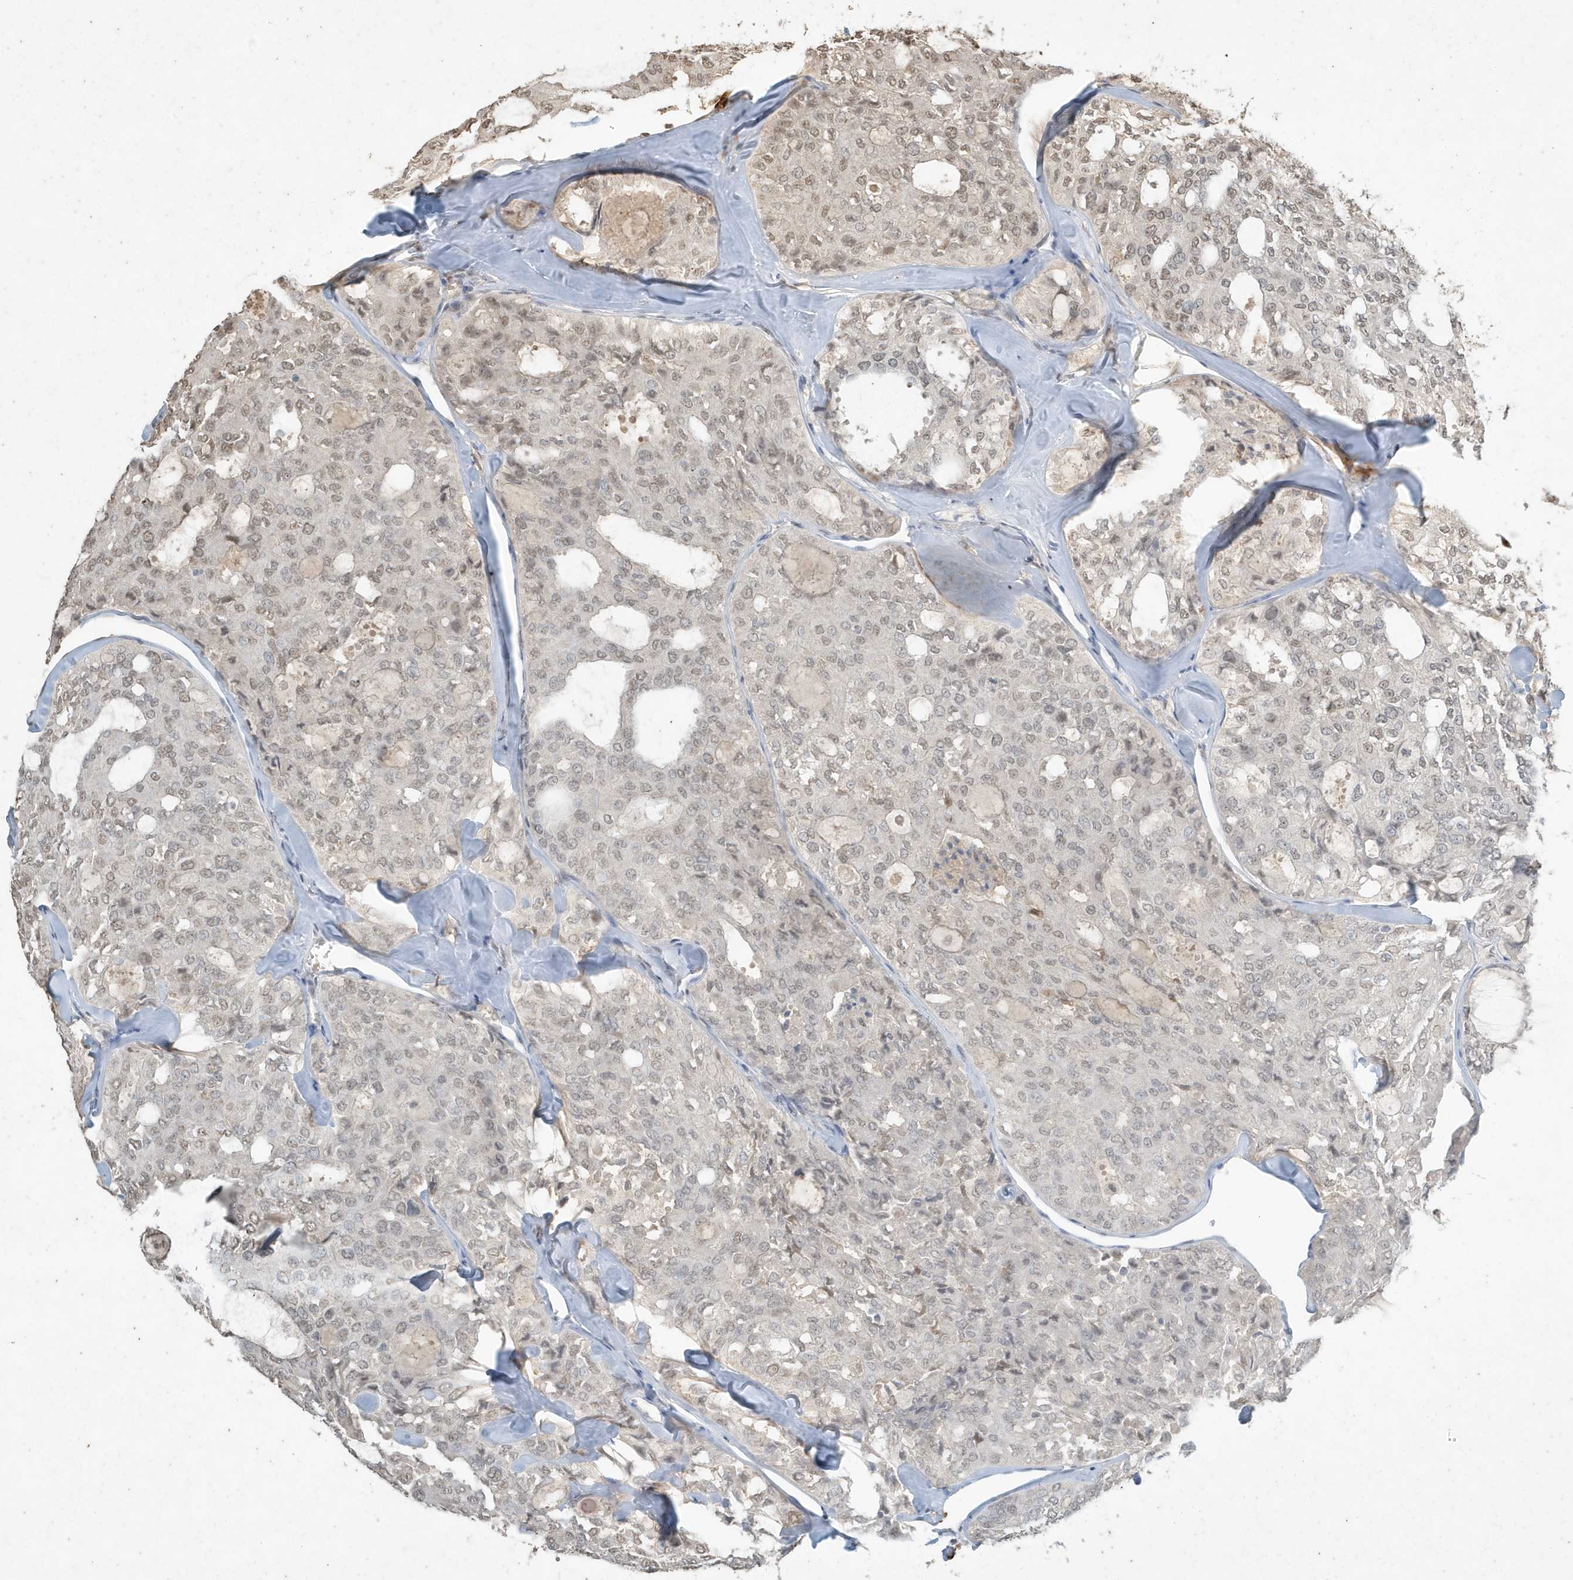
{"staining": {"intensity": "moderate", "quantity": "<25%", "location": "nuclear"}, "tissue": "thyroid cancer", "cell_type": "Tumor cells", "image_type": "cancer", "snomed": [{"axis": "morphology", "description": "Follicular adenoma carcinoma, NOS"}, {"axis": "topography", "description": "Thyroid gland"}], "caption": "The immunohistochemical stain shows moderate nuclear positivity in tumor cells of follicular adenoma carcinoma (thyroid) tissue.", "gene": "DEFA1", "patient": {"sex": "male", "age": 75}}